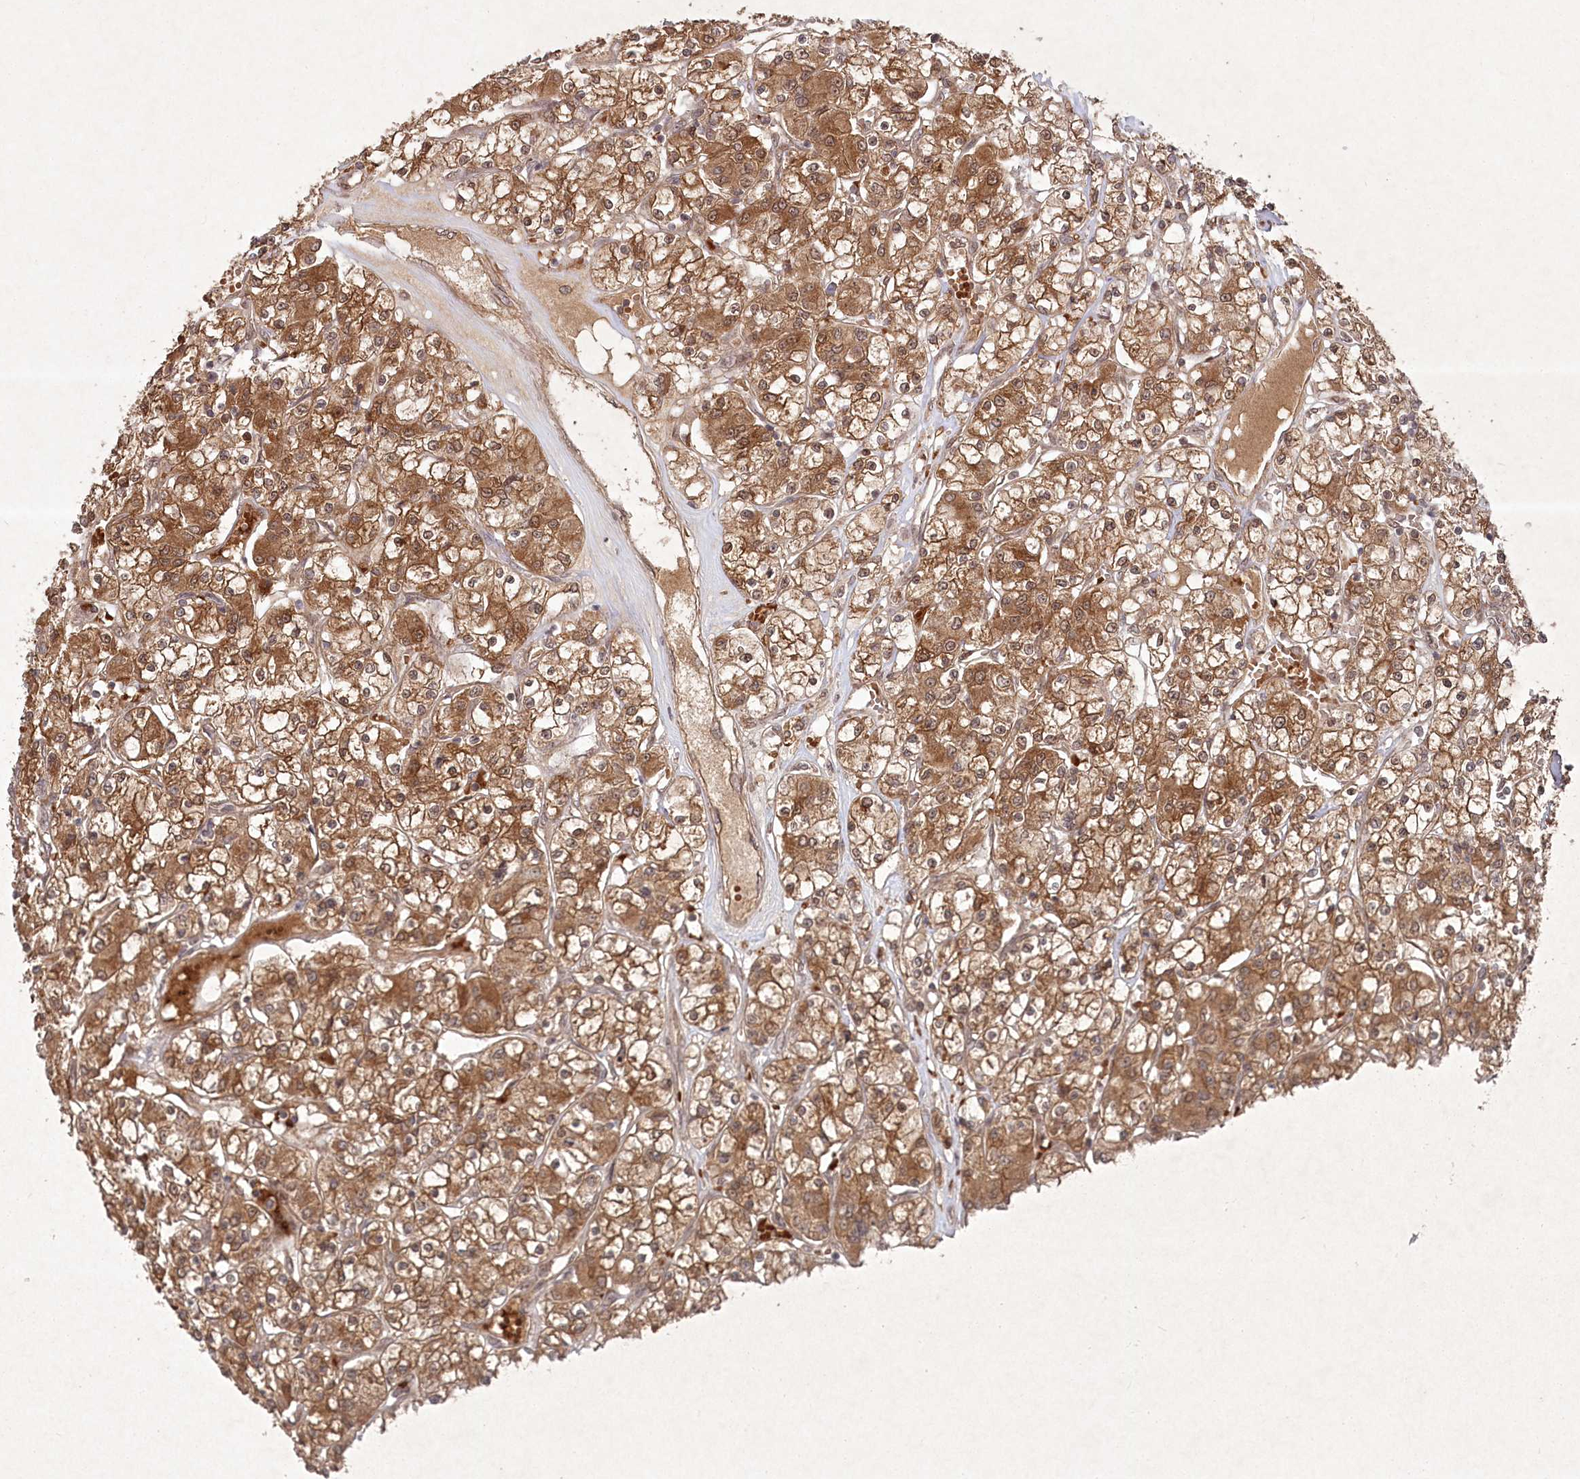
{"staining": {"intensity": "moderate", "quantity": ">75%", "location": "cytoplasmic/membranous,nuclear"}, "tissue": "renal cancer", "cell_type": "Tumor cells", "image_type": "cancer", "snomed": [{"axis": "morphology", "description": "Adenocarcinoma, NOS"}, {"axis": "topography", "description": "Kidney"}], "caption": "Human adenocarcinoma (renal) stained for a protein (brown) exhibits moderate cytoplasmic/membranous and nuclear positive expression in about >75% of tumor cells.", "gene": "FBXL17", "patient": {"sex": "female", "age": 59}}